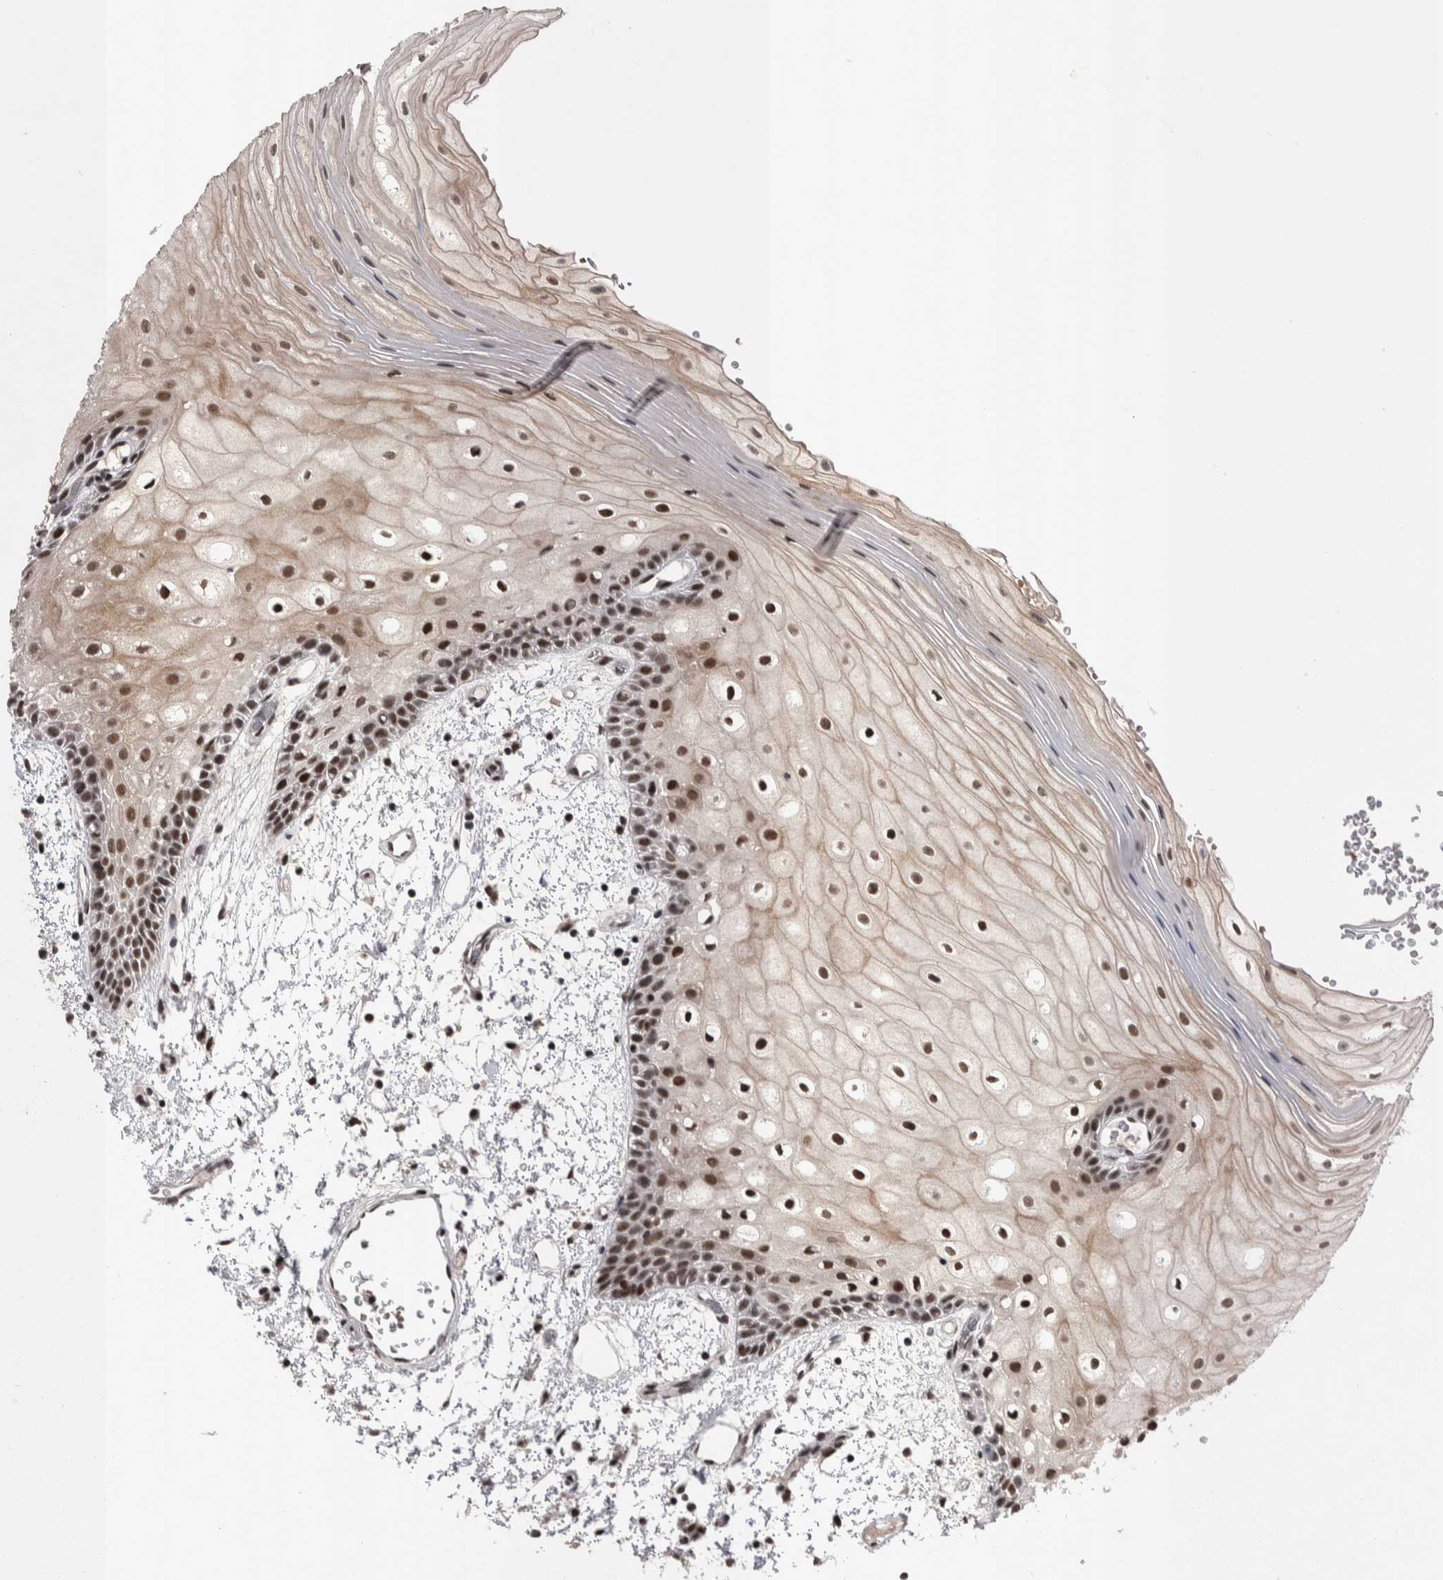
{"staining": {"intensity": "moderate", "quantity": ">75%", "location": "nuclear"}, "tissue": "oral mucosa", "cell_type": "Squamous epithelial cells", "image_type": "normal", "snomed": [{"axis": "morphology", "description": "Normal tissue, NOS"}, {"axis": "topography", "description": "Oral tissue"}], "caption": "Moderate nuclear staining is seen in about >75% of squamous epithelial cells in unremarkable oral mucosa.", "gene": "DMTF1", "patient": {"sex": "male", "age": 52}}